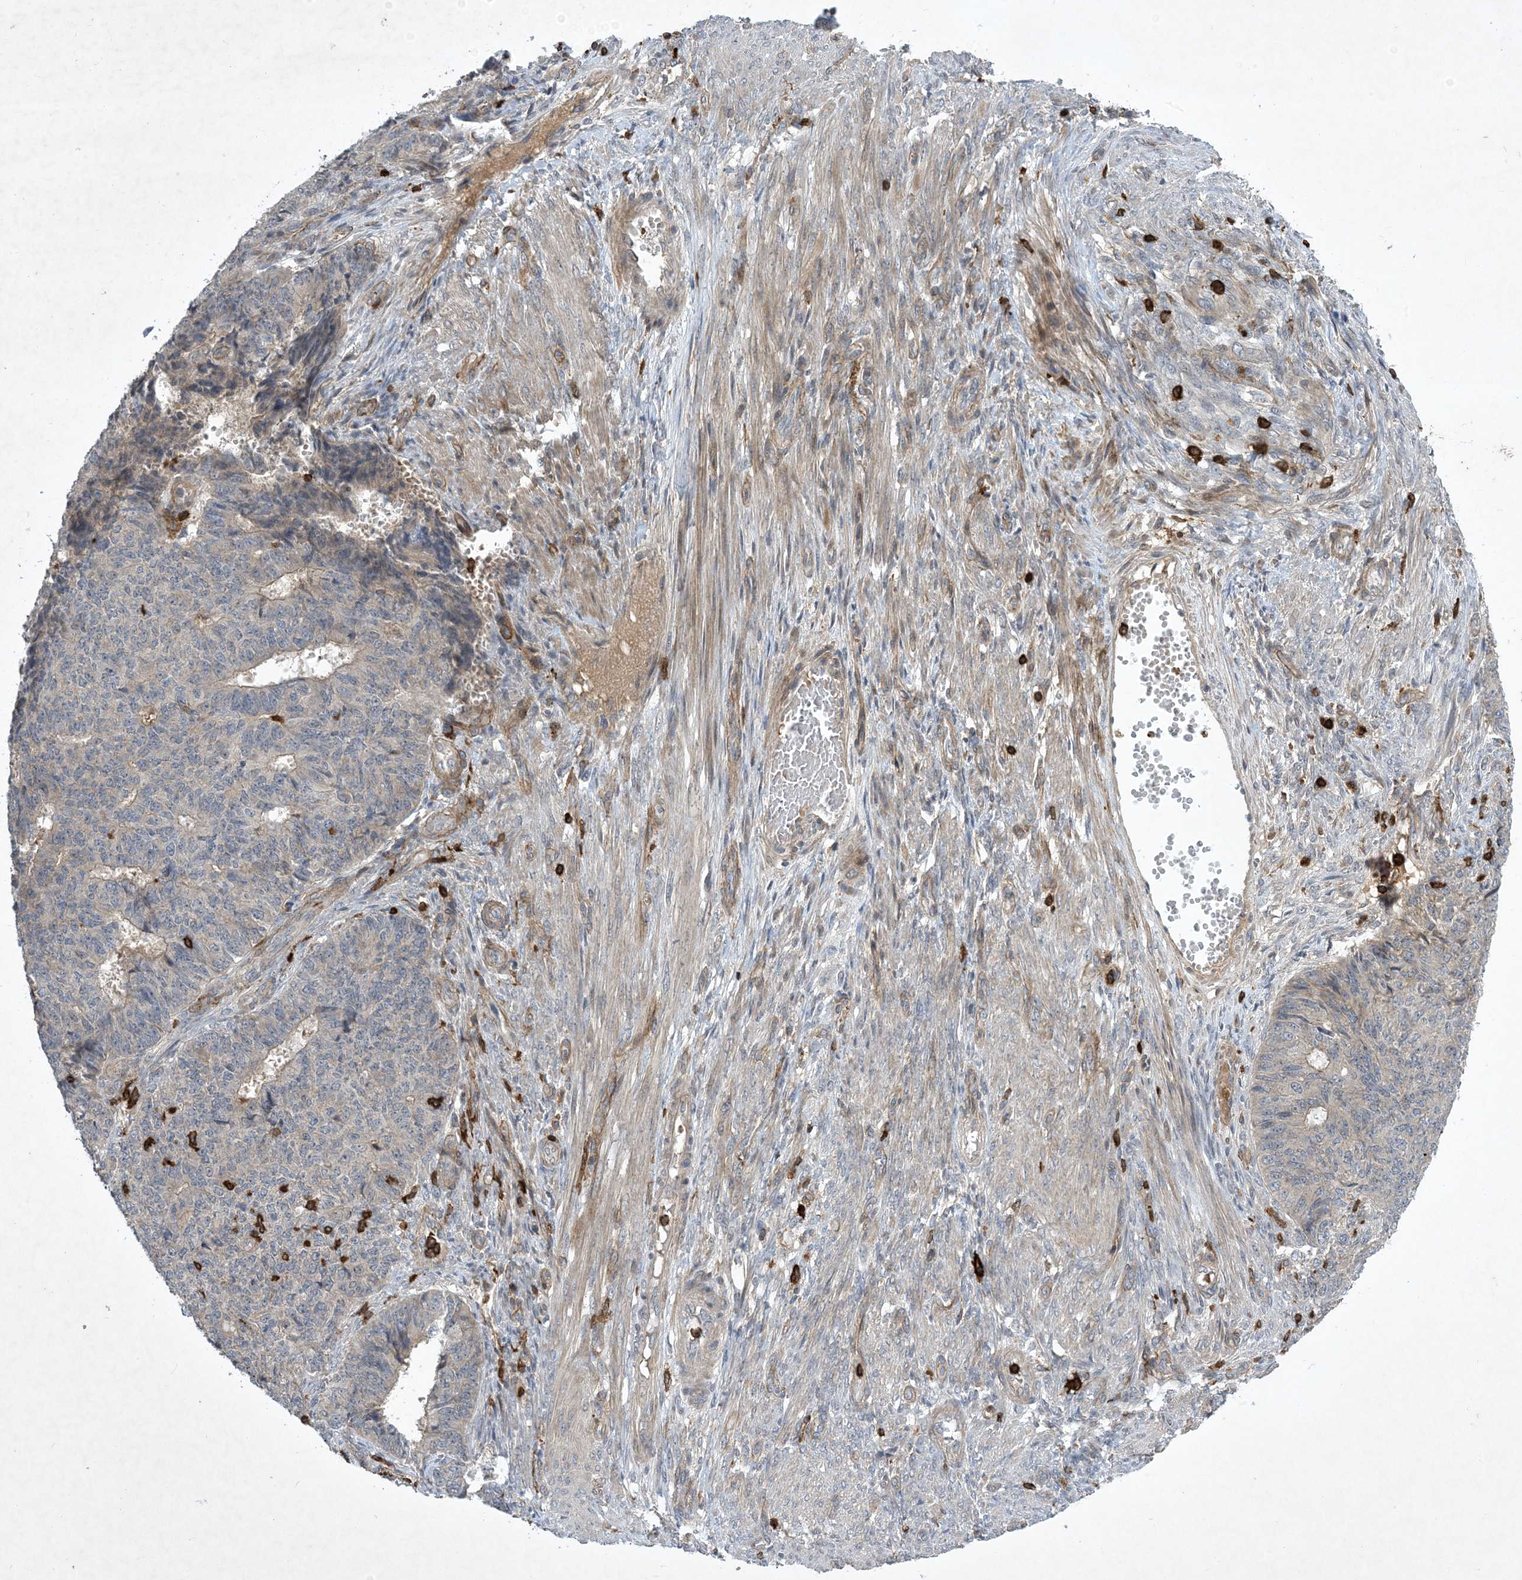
{"staining": {"intensity": "negative", "quantity": "none", "location": "none"}, "tissue": "endometrial cancer", "cell_type": "Tumor cells", "image_type": "cancer", "snomed": [{"axis": "morphology", "description": "Adenocarcinoma, NOS"}, {"axis": "topography", "description": "Endometrium"}], "caption": "Immunohistochemistry of human adenocarcinoma (endometrial) exhibits no expression in tumor cells. (DAB (3,3'-diaminobenzidine) immunohistochemistry (IHC) visualized using brightfield microscopy, high magnification).", "gene": "AK9", "patient": {"sex": "female", "age": 32}}